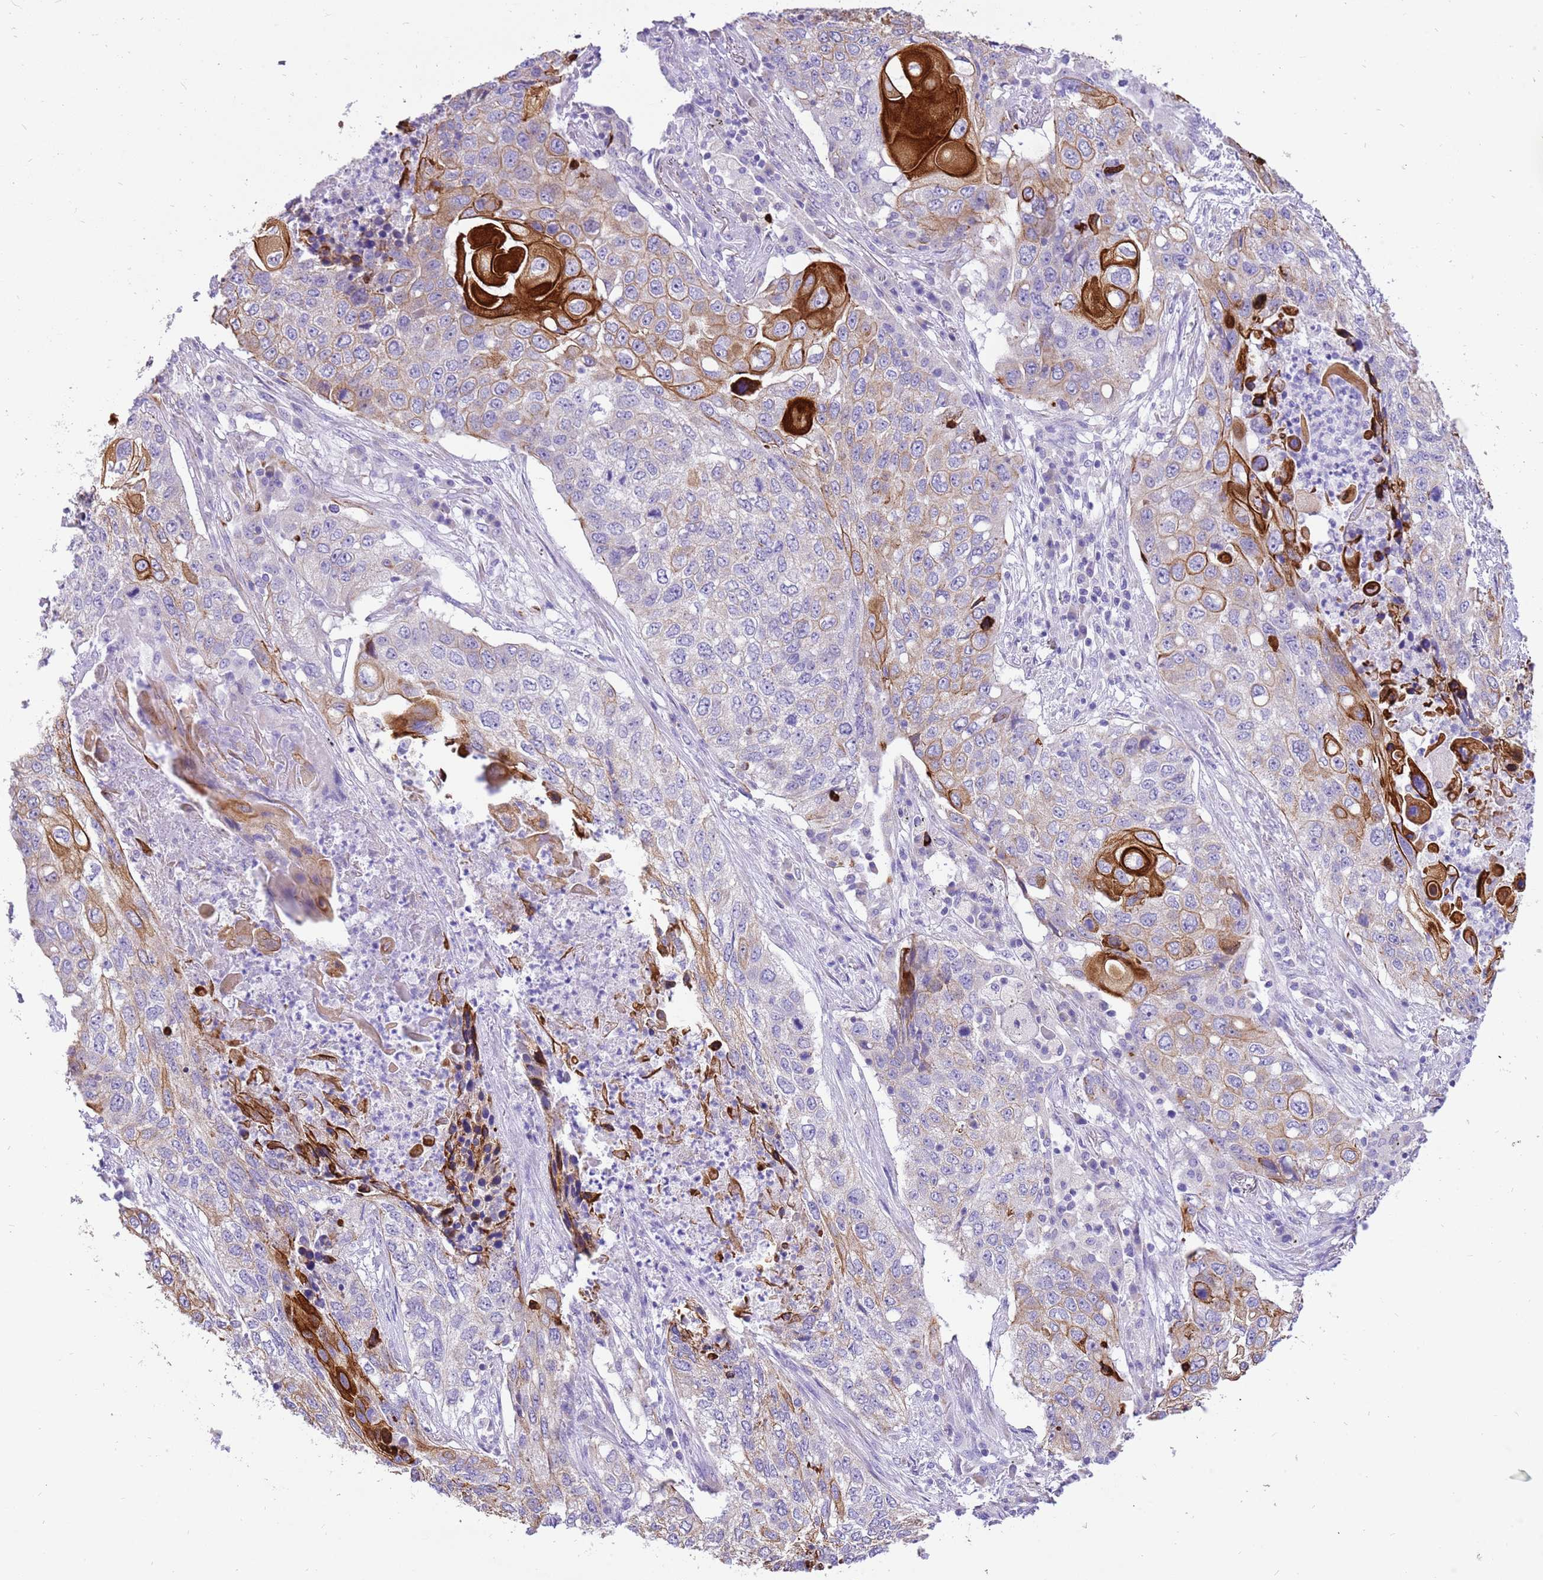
{"staining": {"intensity": "strong", "quantity": "25%-75%", "location": "cytoplasmic/membranous"}, "tissue": "lung cancer", "cell_type": "Tumor cells", "image_type": "cancer", "snomed": [{"axis": "morphology", "description": "Squamous cell carcinoma, NOS"}, {"axis": "topography", "description": "Lung"}], "caption": "Immunohistochemical staining of human lung cancer shows strong cytoplasmic/membranous protein staining in about 25%-75% of tumor cells.", "gene": "R3HDM4", "patient": {"sex": "female", "age": 63}}